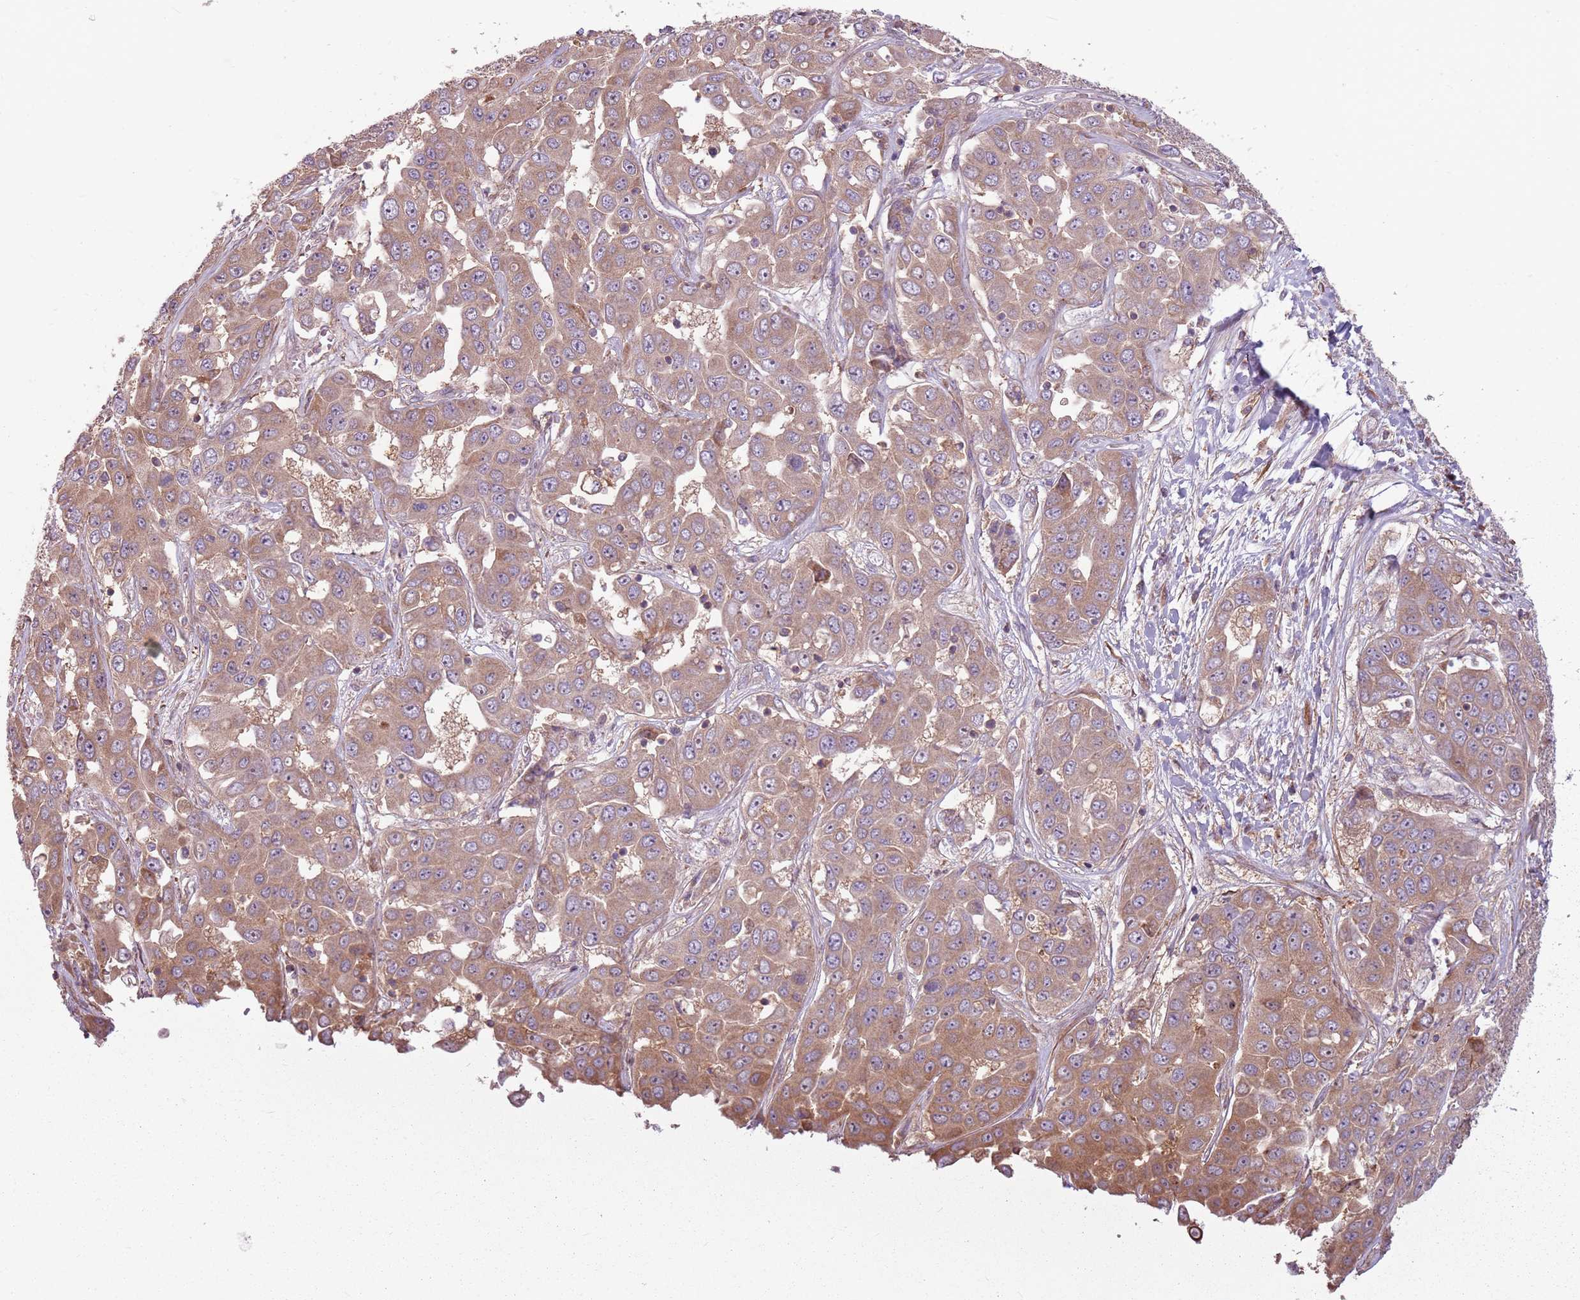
{"staining": {"intensity": "moderate", "quantity": ">75%", "location": "cytoplasmic/membranous,nuclear"}, "tissue": "liver cancer", "cell_type": "Tumor cells", "image_type": "cancer", "snomed": [{"axis": "morphology", "description": "Cholangiocarcinoma"}, {"axis": "topography", "description": "Liver"}], "caption": "A brown stain highlights moderate cytoplasmic/membranous and nuclear expression of a protein in cholangiocarcinoma (liver) tumor cells.", "gene": "RPL21", "patient": {"sex": "female", "age": 52}}